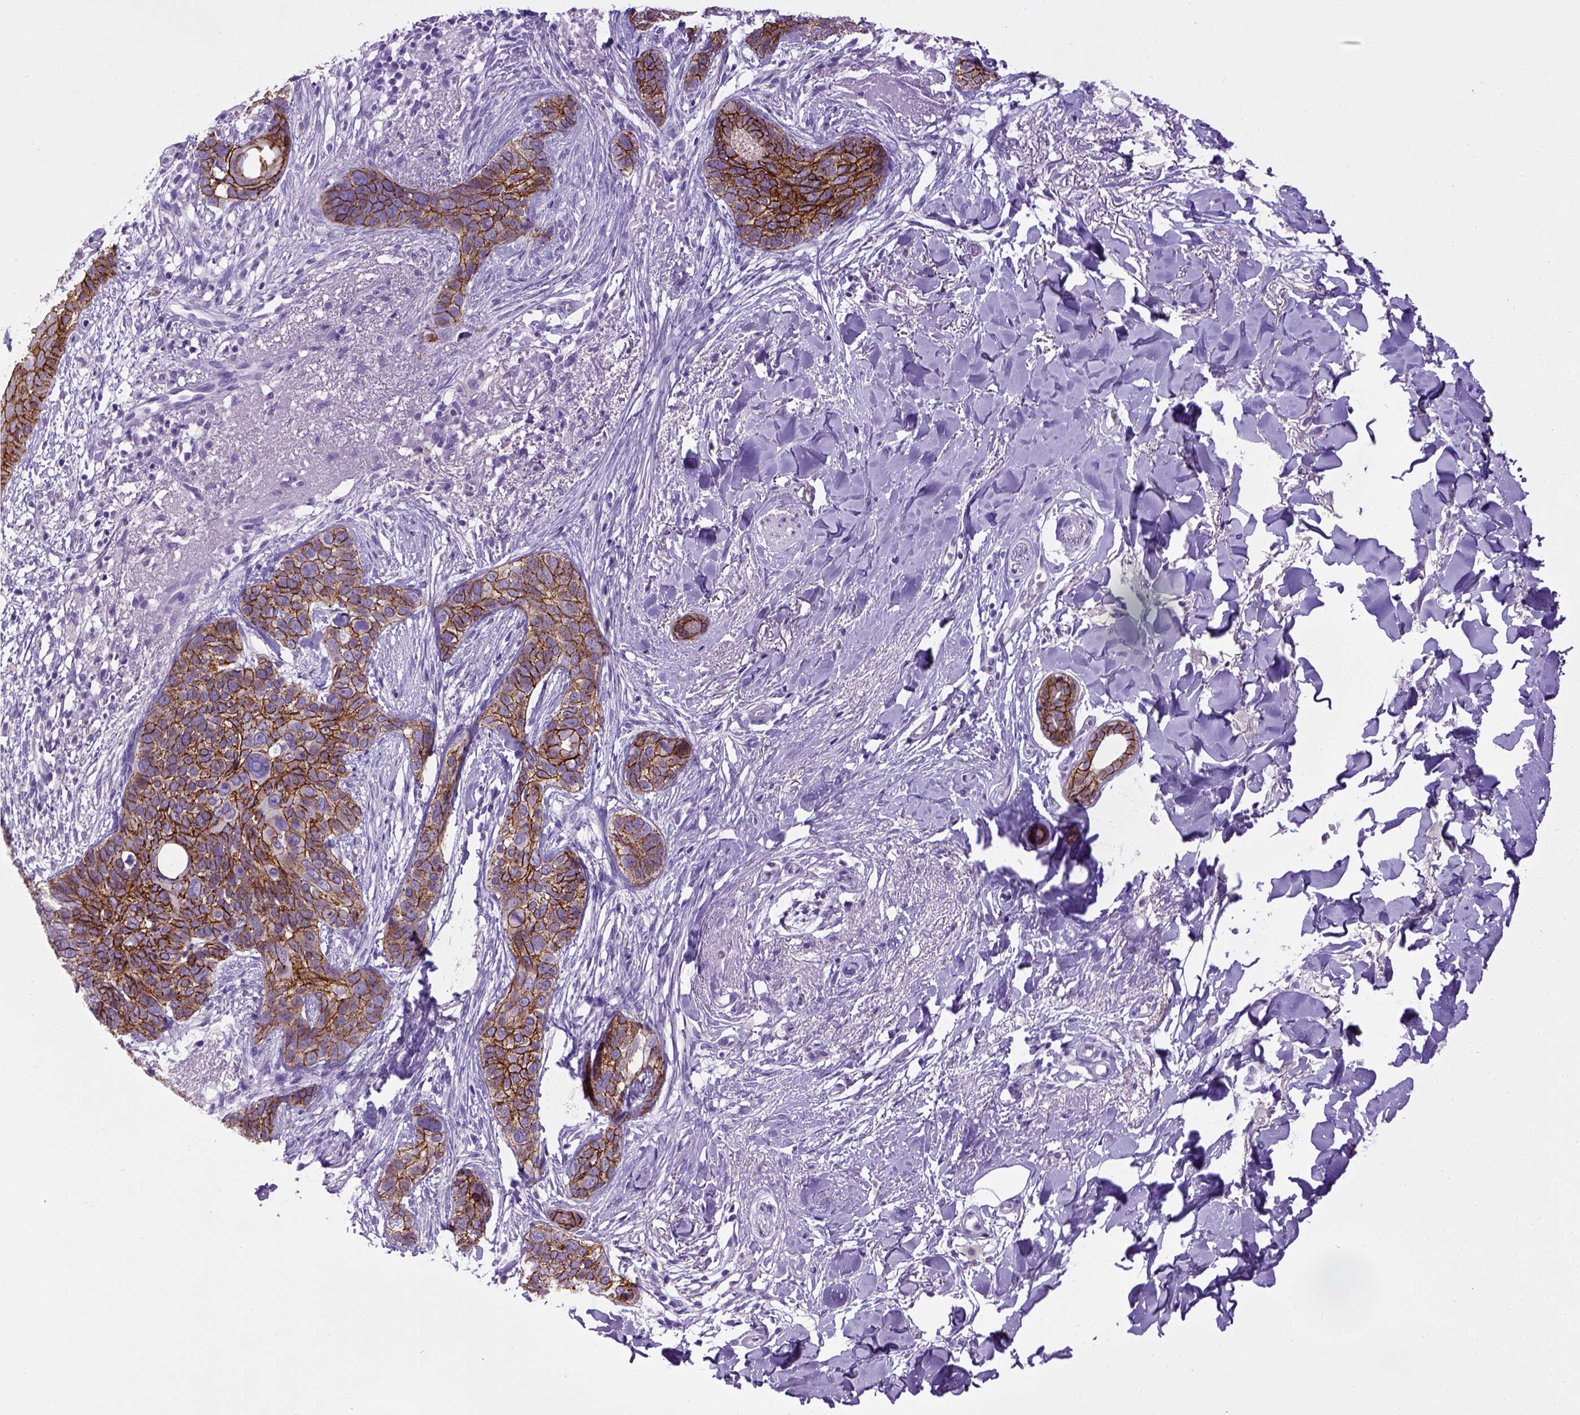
{"staining": {"intensity": "strong", "quantity": ">75%", "location": "cytoplasmic/membranous"}, "tissue": "skin cancer", "cell_type": "Tumor cells", "image_type": "cancer", "snomed": [{"axis": "morphology", "description": "Normal tissue, NOS"}, {"axis": "morphology", "description": "Basal cell carcinoma"}, {"axis": "topography", "description": "Skin"}], "caption": "Strong cytoplasmic/membranous staining is seen in about >75% of tumor cells in basal cell carcinoma (skin).", "gene": "CDH1", "patient": {"sex": "male", "age": 84}}